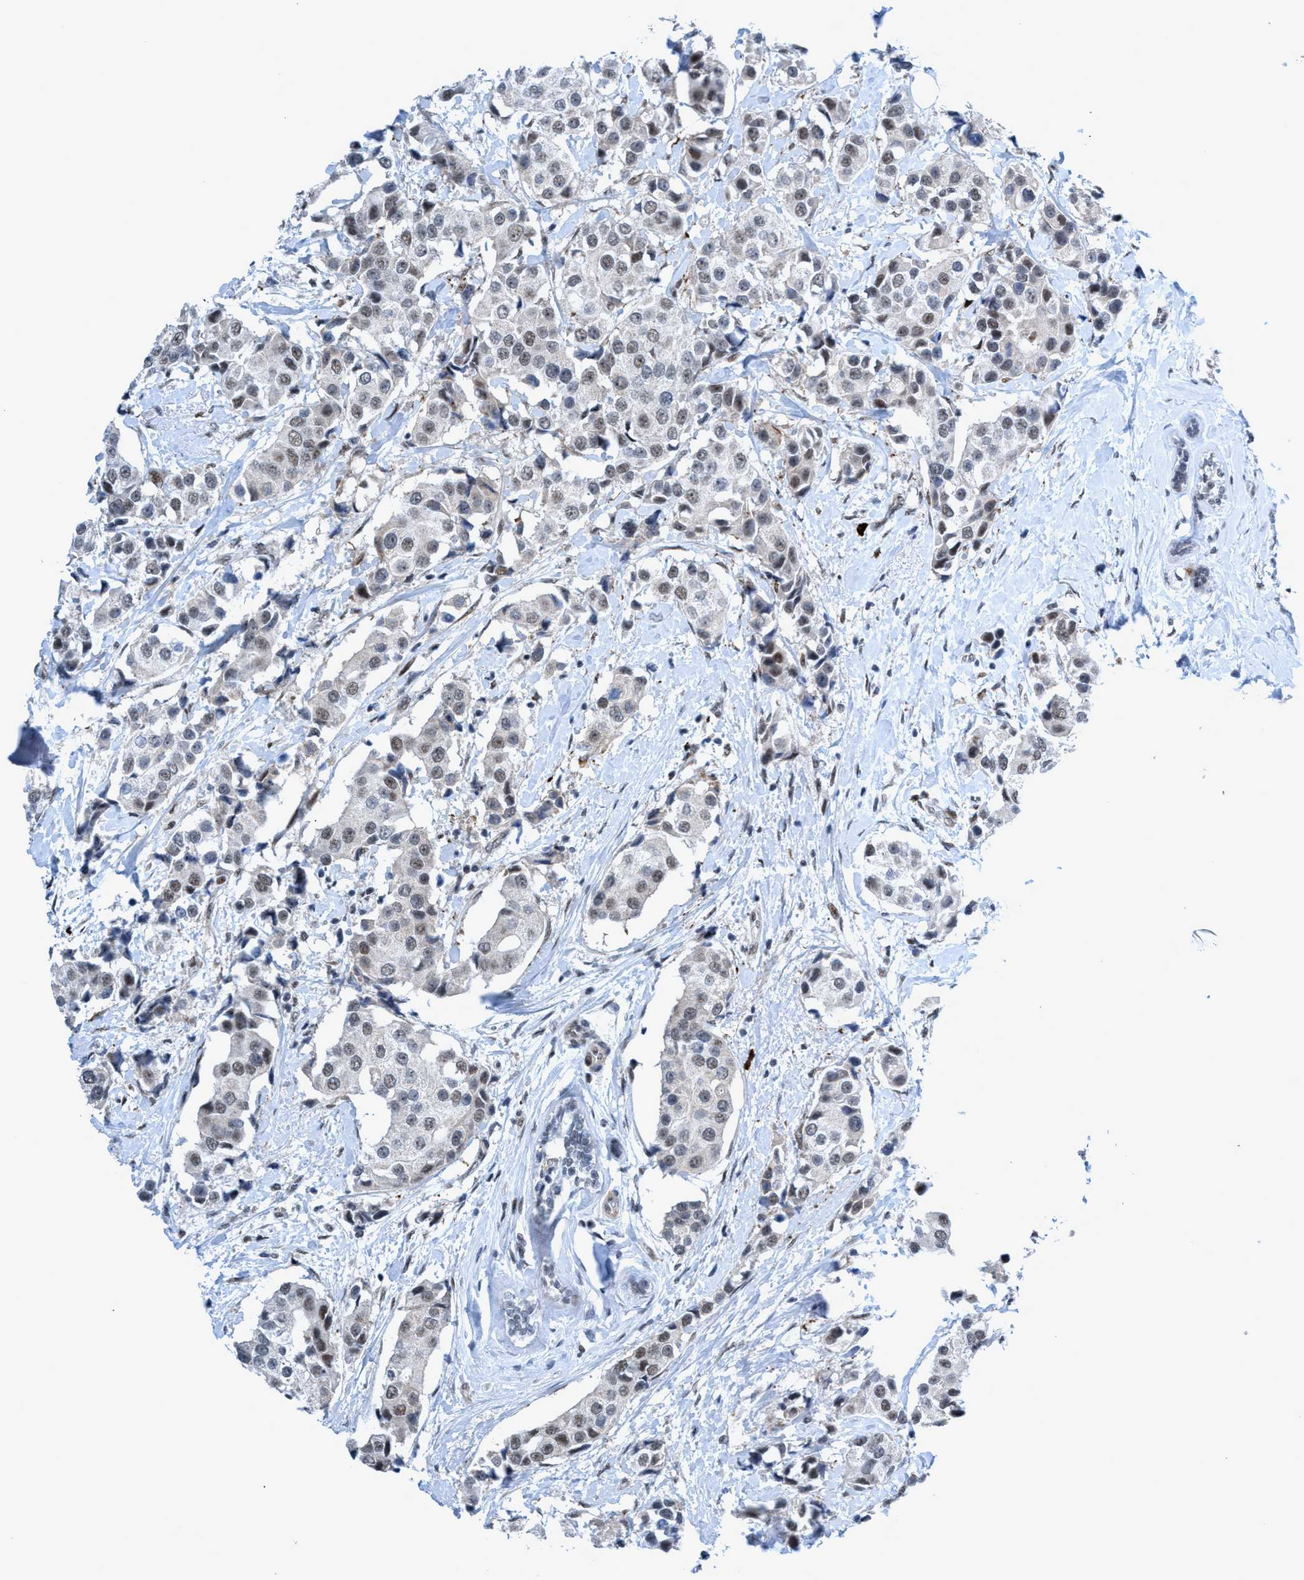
{"staining": {"intensity": "weak", "quantity": "25%-75%", "location": "nuclear"}, "tissue": "breast cancer", "cell_type": "Tumor cells", "image_type": "cancer", "snomed": [{"axis": "morphology", "description": "Normal tissue, NOS"}, {"axis": "morphology", "description": "Duct carcinoma"}, {"axis": "topography", "description": "Breast"}], "caption": "Breast infiltrating ductal carcinoma stained for a protein exhibits weak nuclear positivity in tumor cells.", "gene": "CWC27", "patient": {"sex": "female", "age": 39}}